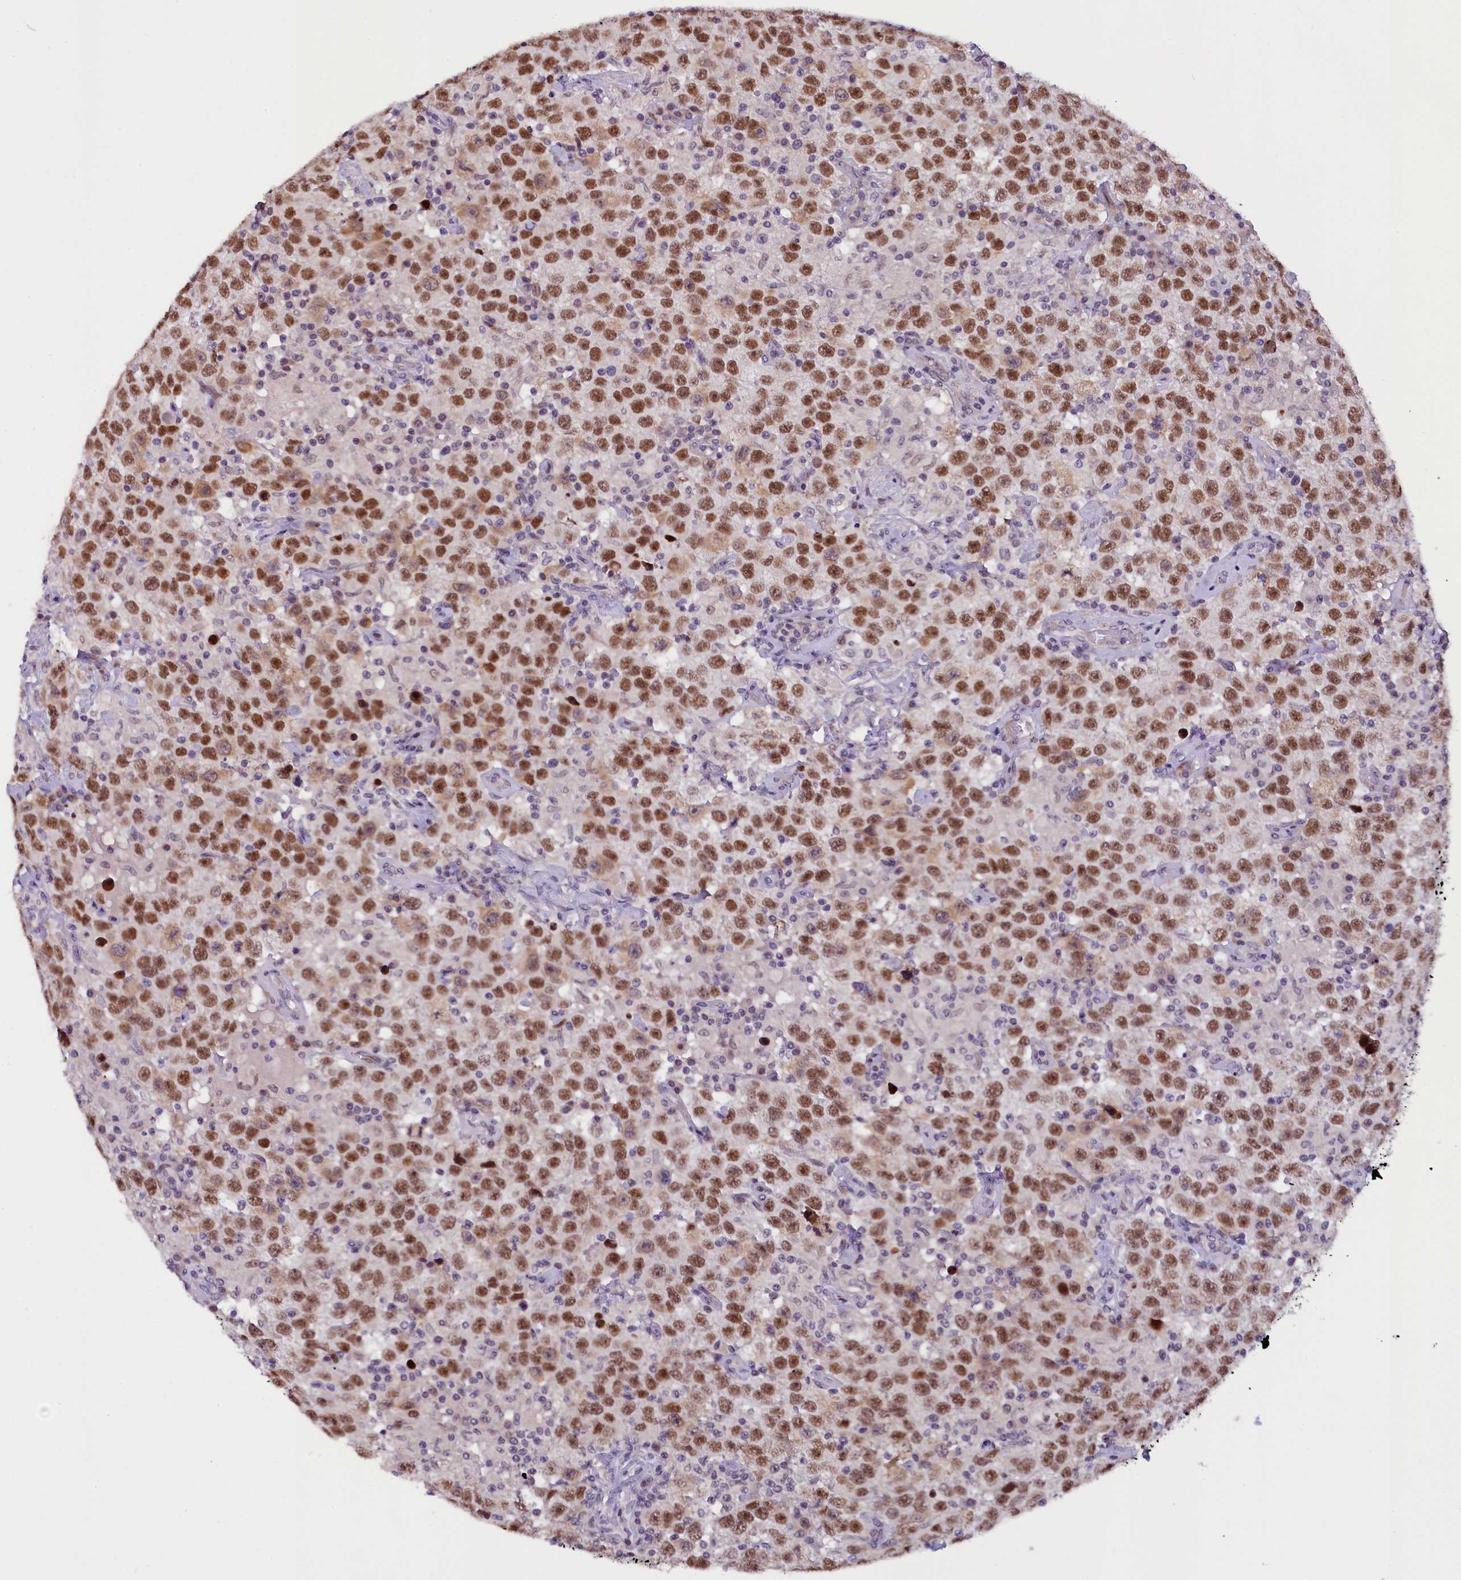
{"staining": {"intensity": "moderate", "quantity": ">75%", "location": "nuclear"}, "tissue": "testis cancer", "cell_type": "Tumor cells", "image_type": "cancer", "snomed": [{"axis": "morphology", "description": "Seminoma, NOS"}, {"axis": "topography", "description": "Testis"}], "caption": "Immunohistochemical staining of human testis cancer (seminoma) displays medium levels of moderate nuclear staining in about >75% of tumor cells.", "gene": "RPUSD2", "patient": {"sex": "male", "age": 41}}